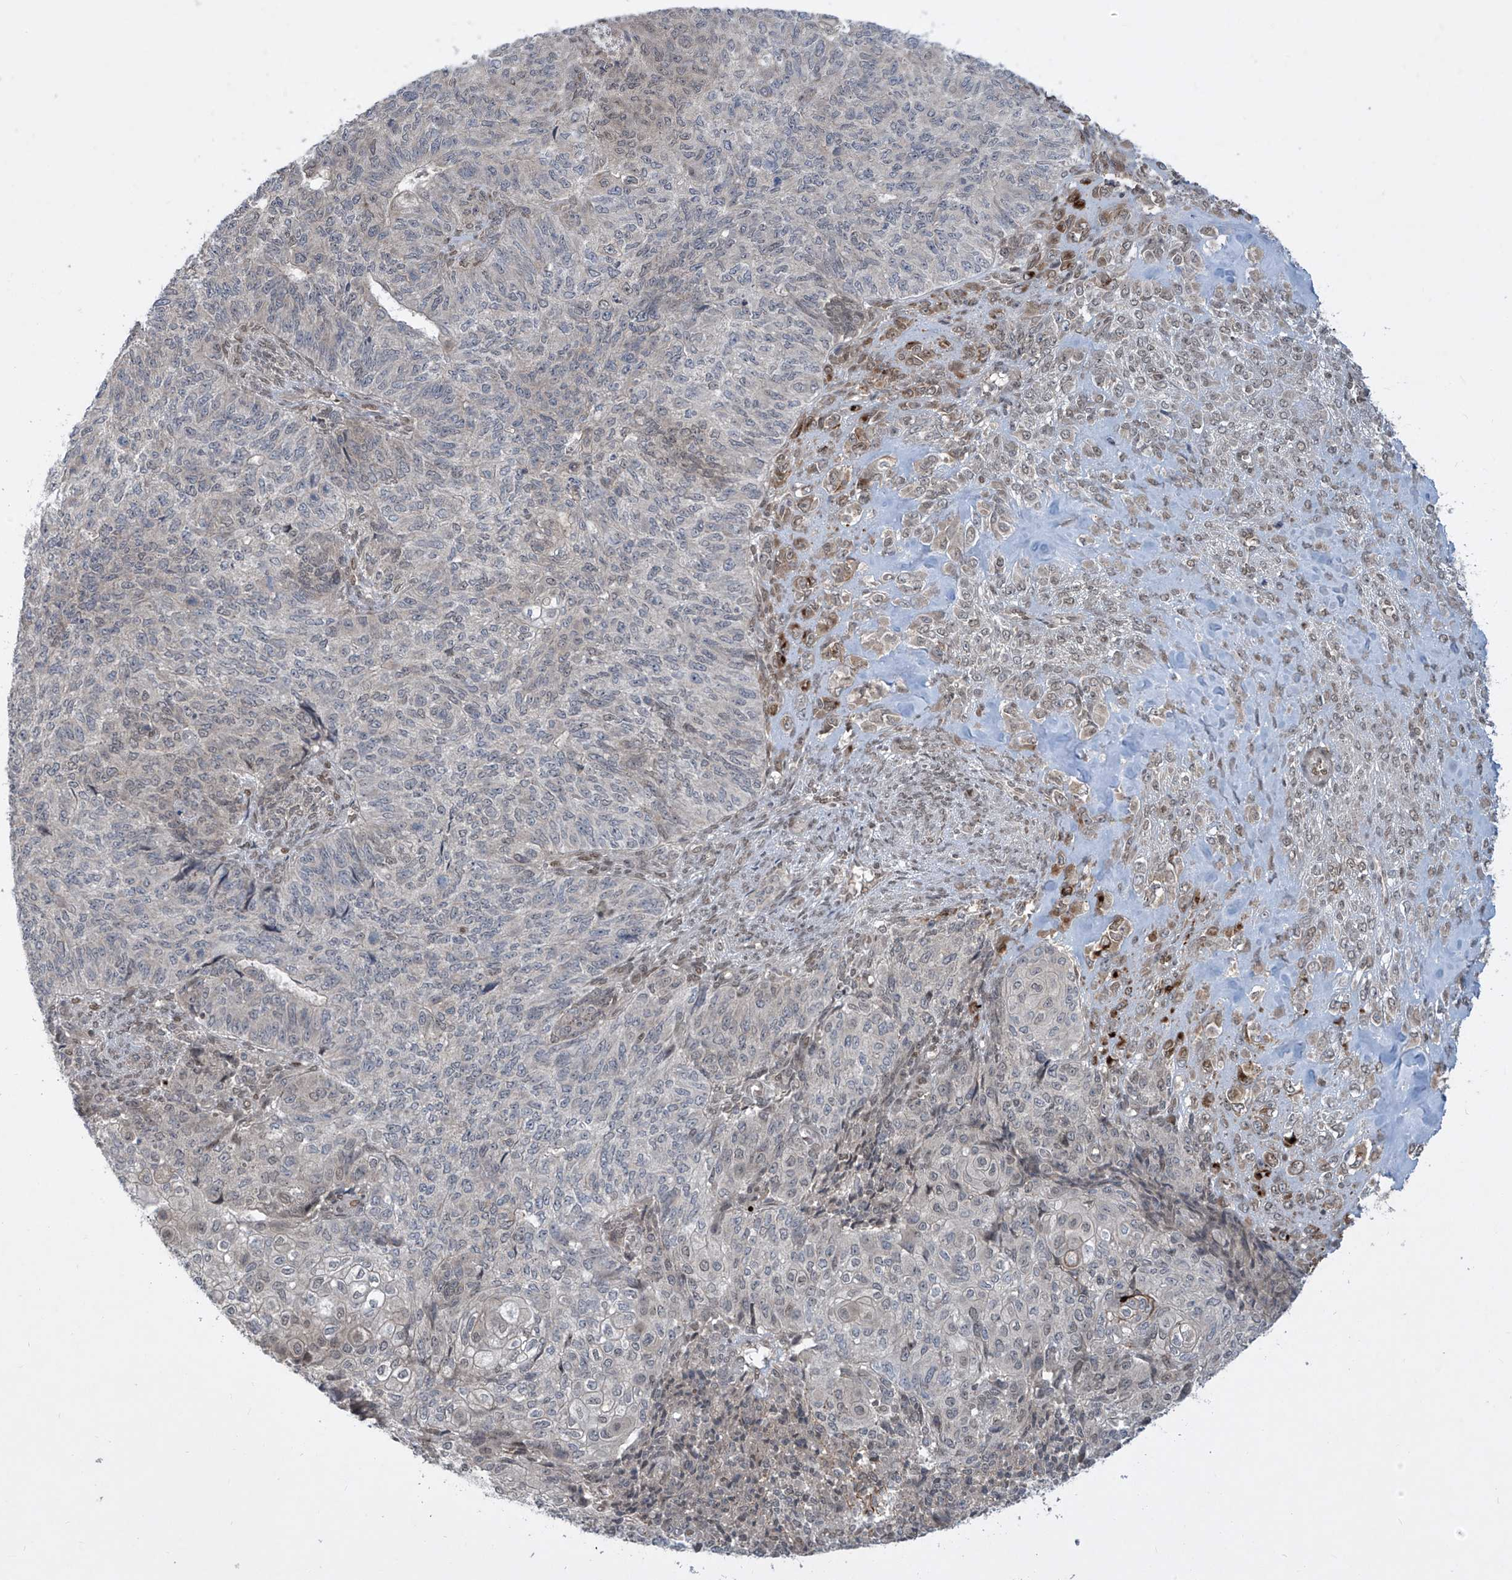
{"staining": {"intensity": "weak", "quantity": "<25%", "location": "nuclear"}, "tissue": "endometrial cancer", "cell_type": "Tumor cells", "image_type": "cancer", "snomed": [{"axis": "morphology", "description": "Adenocarcinoma, NOS"}, {"axis": "topography", "description": "Endometrium"}], "caption": "Micrograph shows no significant protein expression in tumor cells of endometrial adenocarcinoma.", "gene": "LAGE3", "patient": {"sex": "female", "age": 32}}